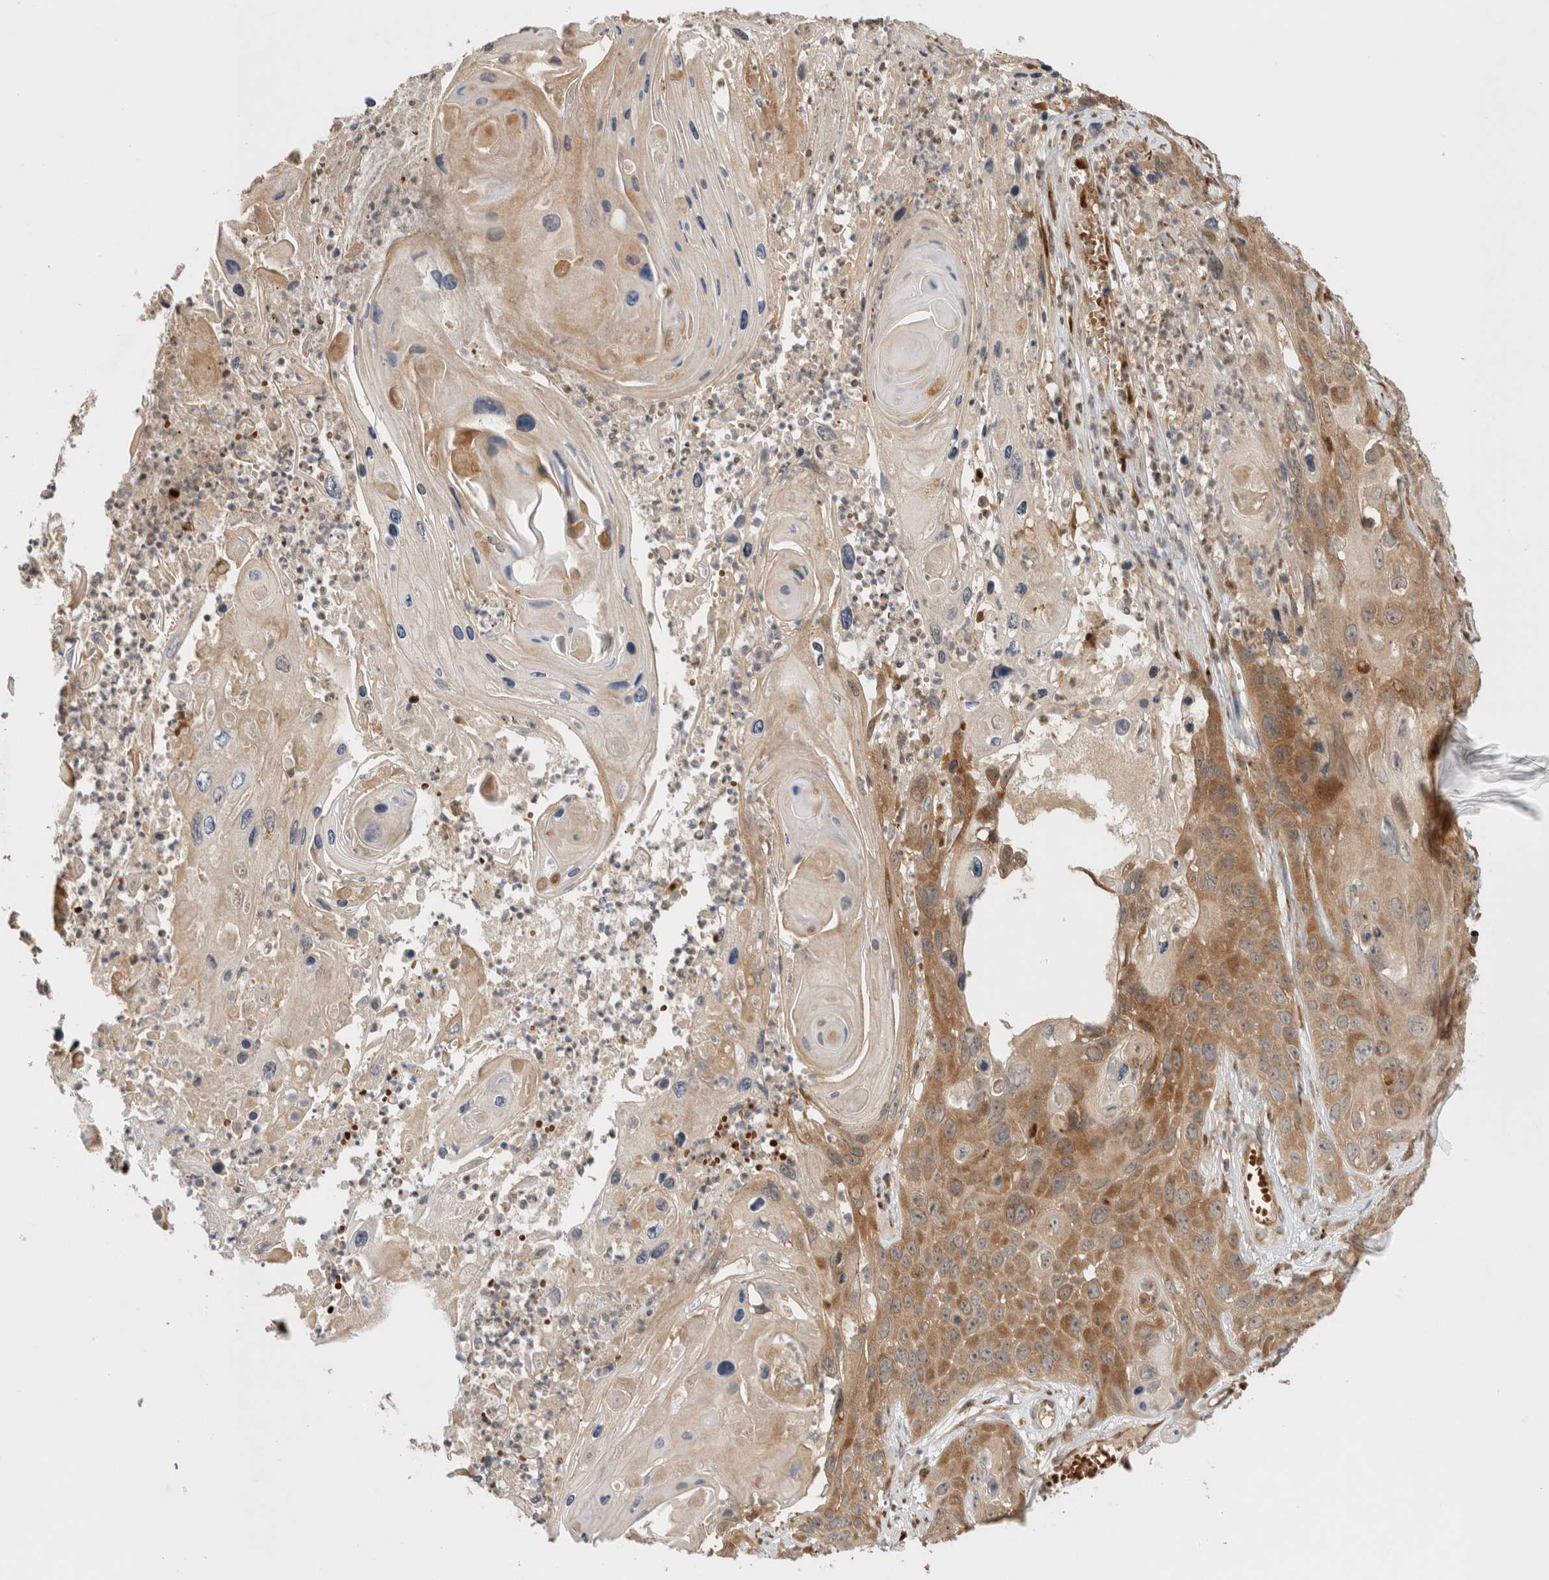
{"staining": {"intensity": "moderate", "quantity": "25%-75%", "location": "cytoplasmic/membranous"}, "tissue": "skin cancer", "cell_type": "Tumor cells", "image_type": "cancer", "snomed": [{"axis": "morphology", "description": "Squamous cell carcinoma, NOS"}, {"axis": "topography", "description": "Skin"}], "caption": "The micrograph demonstrates immunohistochemical staining of skin cancer (squamous cell carcinoma). There is moderate cytoplasmic/membranous positivity is seen in approximately 25%-75% of tumor cells.", "gene": "OTUD6B", "patient": {"sex": "male", "age": 55}}